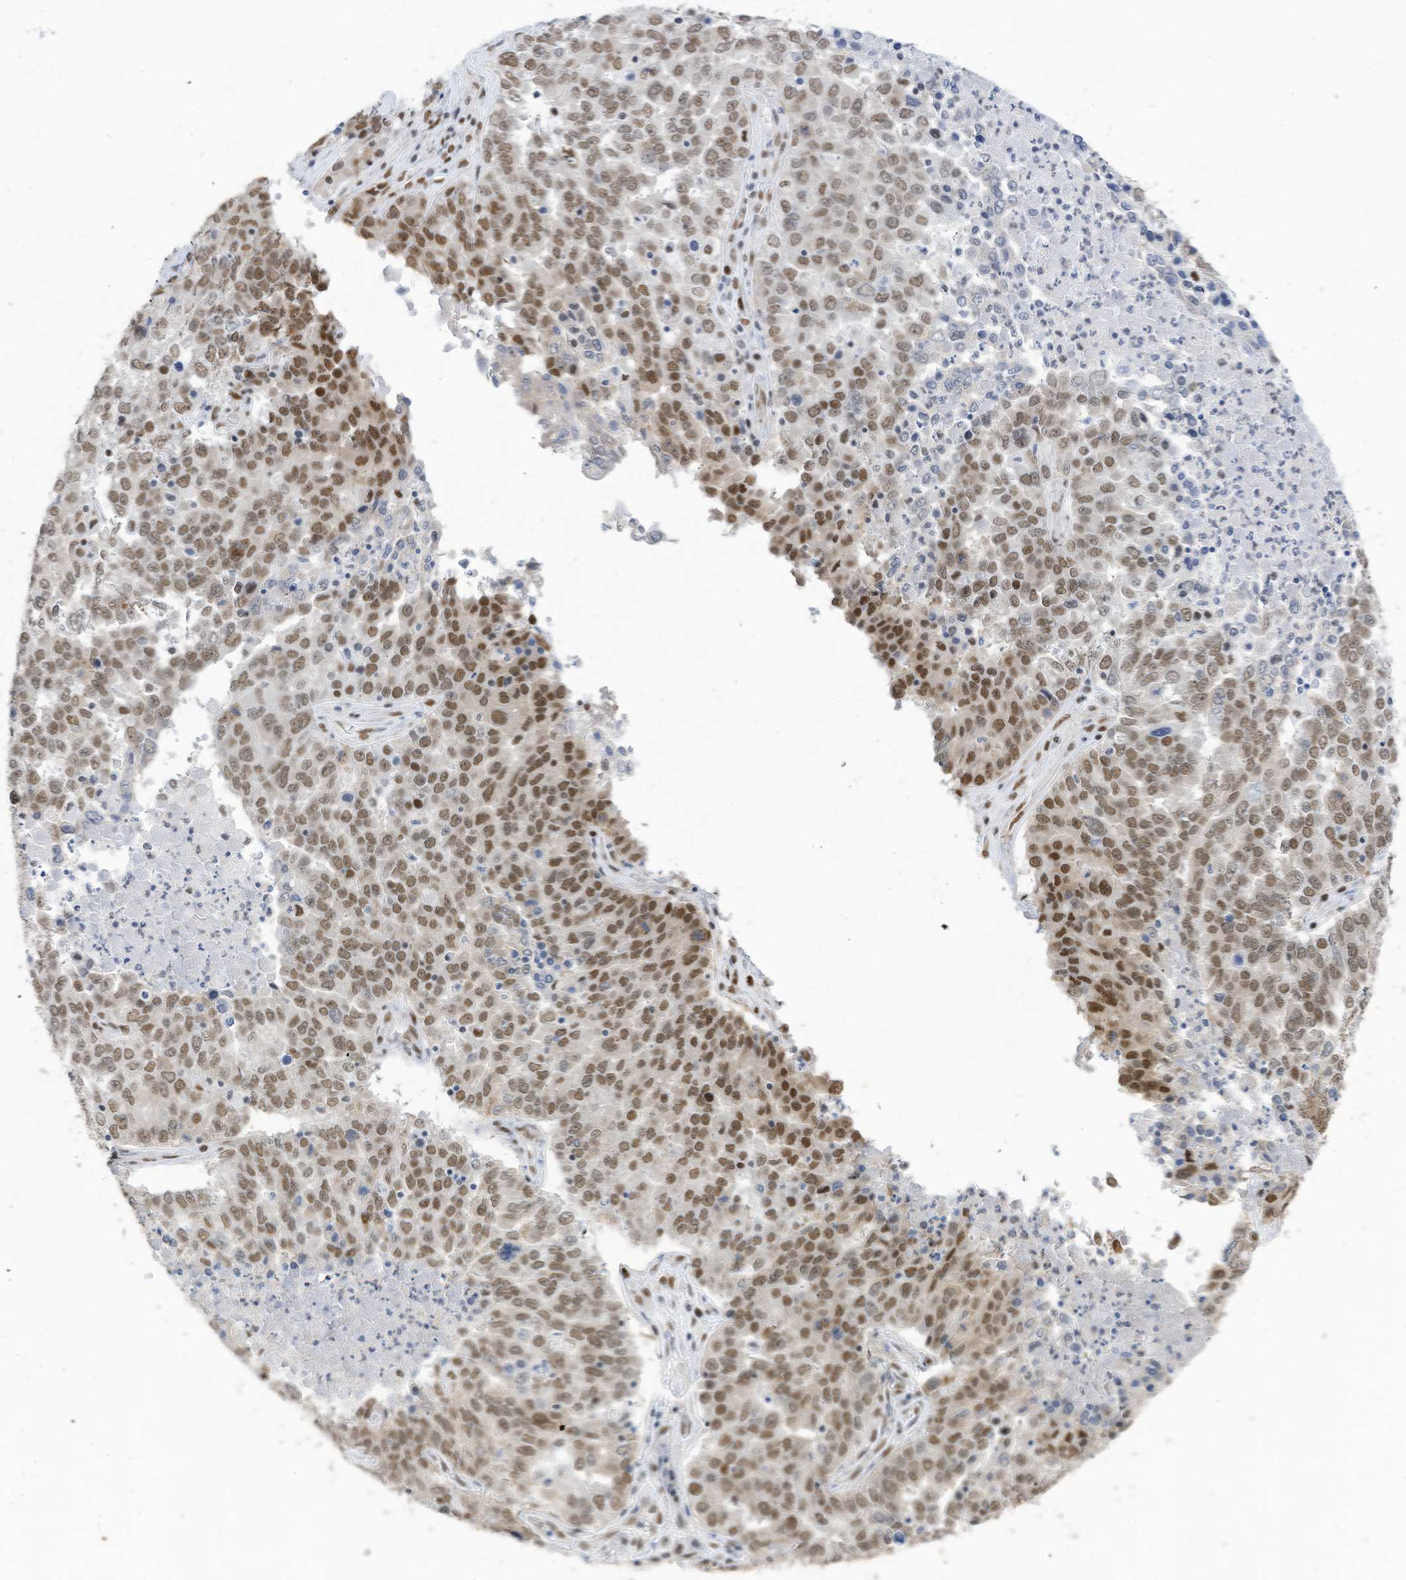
{"staining": {"intensity": "moderate", "quantity": ">75%", "location": "nuclear"}, "tissue": "ovarian cancer", "cell_type": "Tumor cells", "image_type": "cancer", "snomed": [{"axis": "morphology", "description": "Carcinoma, endometroid"}, {"axis": "topography", "description": "Ovary"}], "caption": "Immunohistochemistry histopathology image of neoplastic tissue: human endometroid carcinoma (ovarian) stained using immunohistochemistry shows medium levels of moderate protein expression localized specifically in the nuclear of tumor cells, appearing as a nuclear brown color.", "gene": "KHSRP", "patient": {"sex": "female", "age": 62}}